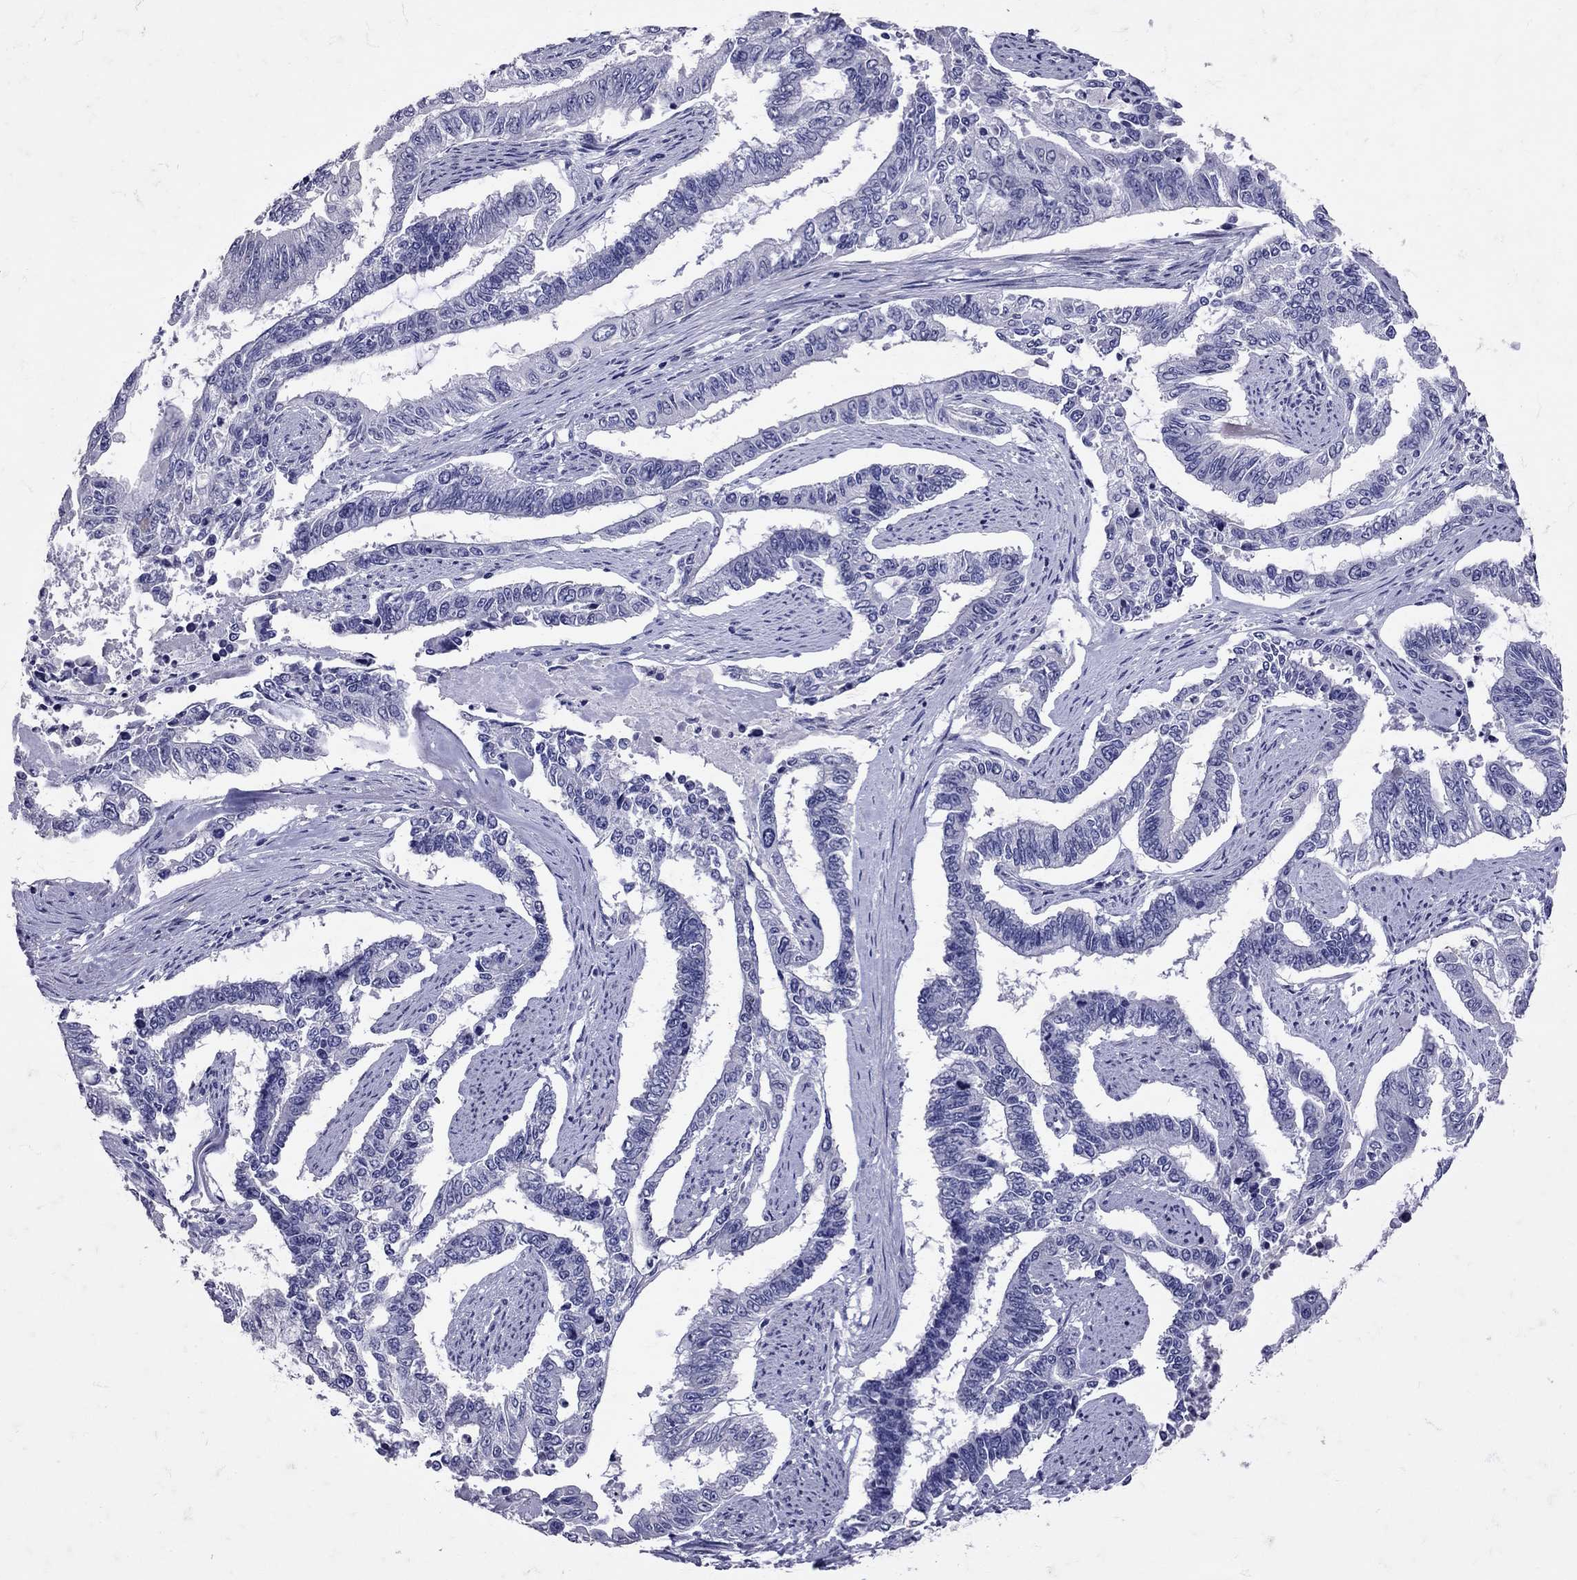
{"staining": {"intensity": "negative", "quantity": "none", "location": "none"}, "tissue": "endometrial cancer", "cell_type": "Tumor cells", "image_type": "cancer", "snomed": [{"axis": "morphology", "description": "Adenocarcinoma, NOS"}, {"axis": "topography", "description": "Uterus"}], "caption": "Adenocarcinoma (endometrial) was stained to show a protein in brown. There is no significant positivity in tumor cells. (Brightfield microscopy of DAB immunohistochemistry at high magnification).", "gene": "SST", "patient": {"sex": "female", "age": 59}}